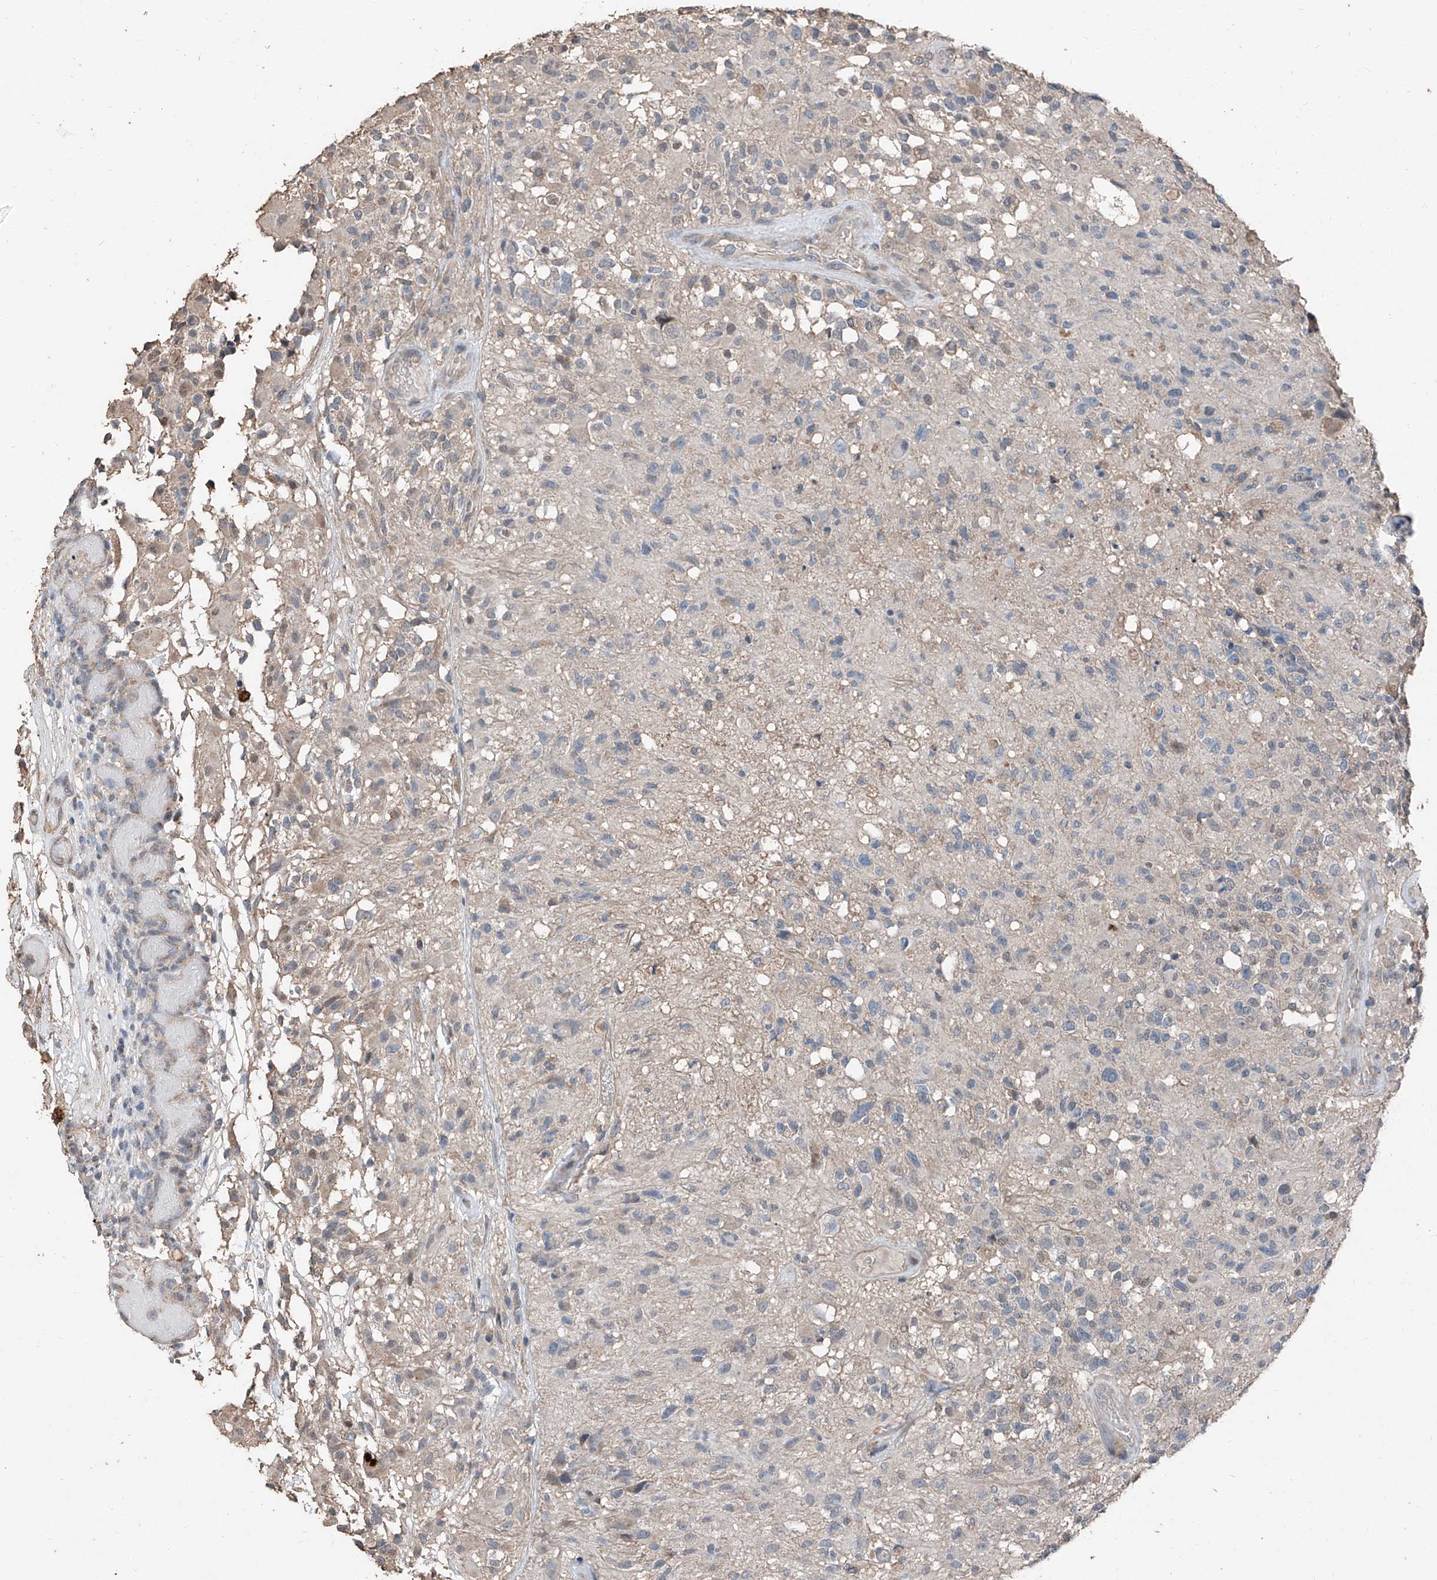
{"staining": {"intensity": "negative", "quantity": "none", "location": "none"}, "tissue": "glioma", "cell_type": "Tumor cells", "image_type": "cancer", "snomed": [{"axis": "morphology", "description": "Glioma, malignant, High grade"}, {"axis": "morphology", "description": "Glioblastoma, NOS"}, {"axis": "topography", "description": "Brain"}], "caption": "Malignant glioma (high-grade) was stained to show a protein in brown. There is no significant expression in tumor cells.", "gene": "MAMLD1", "patient": {"sex": "male", "age": 60}}